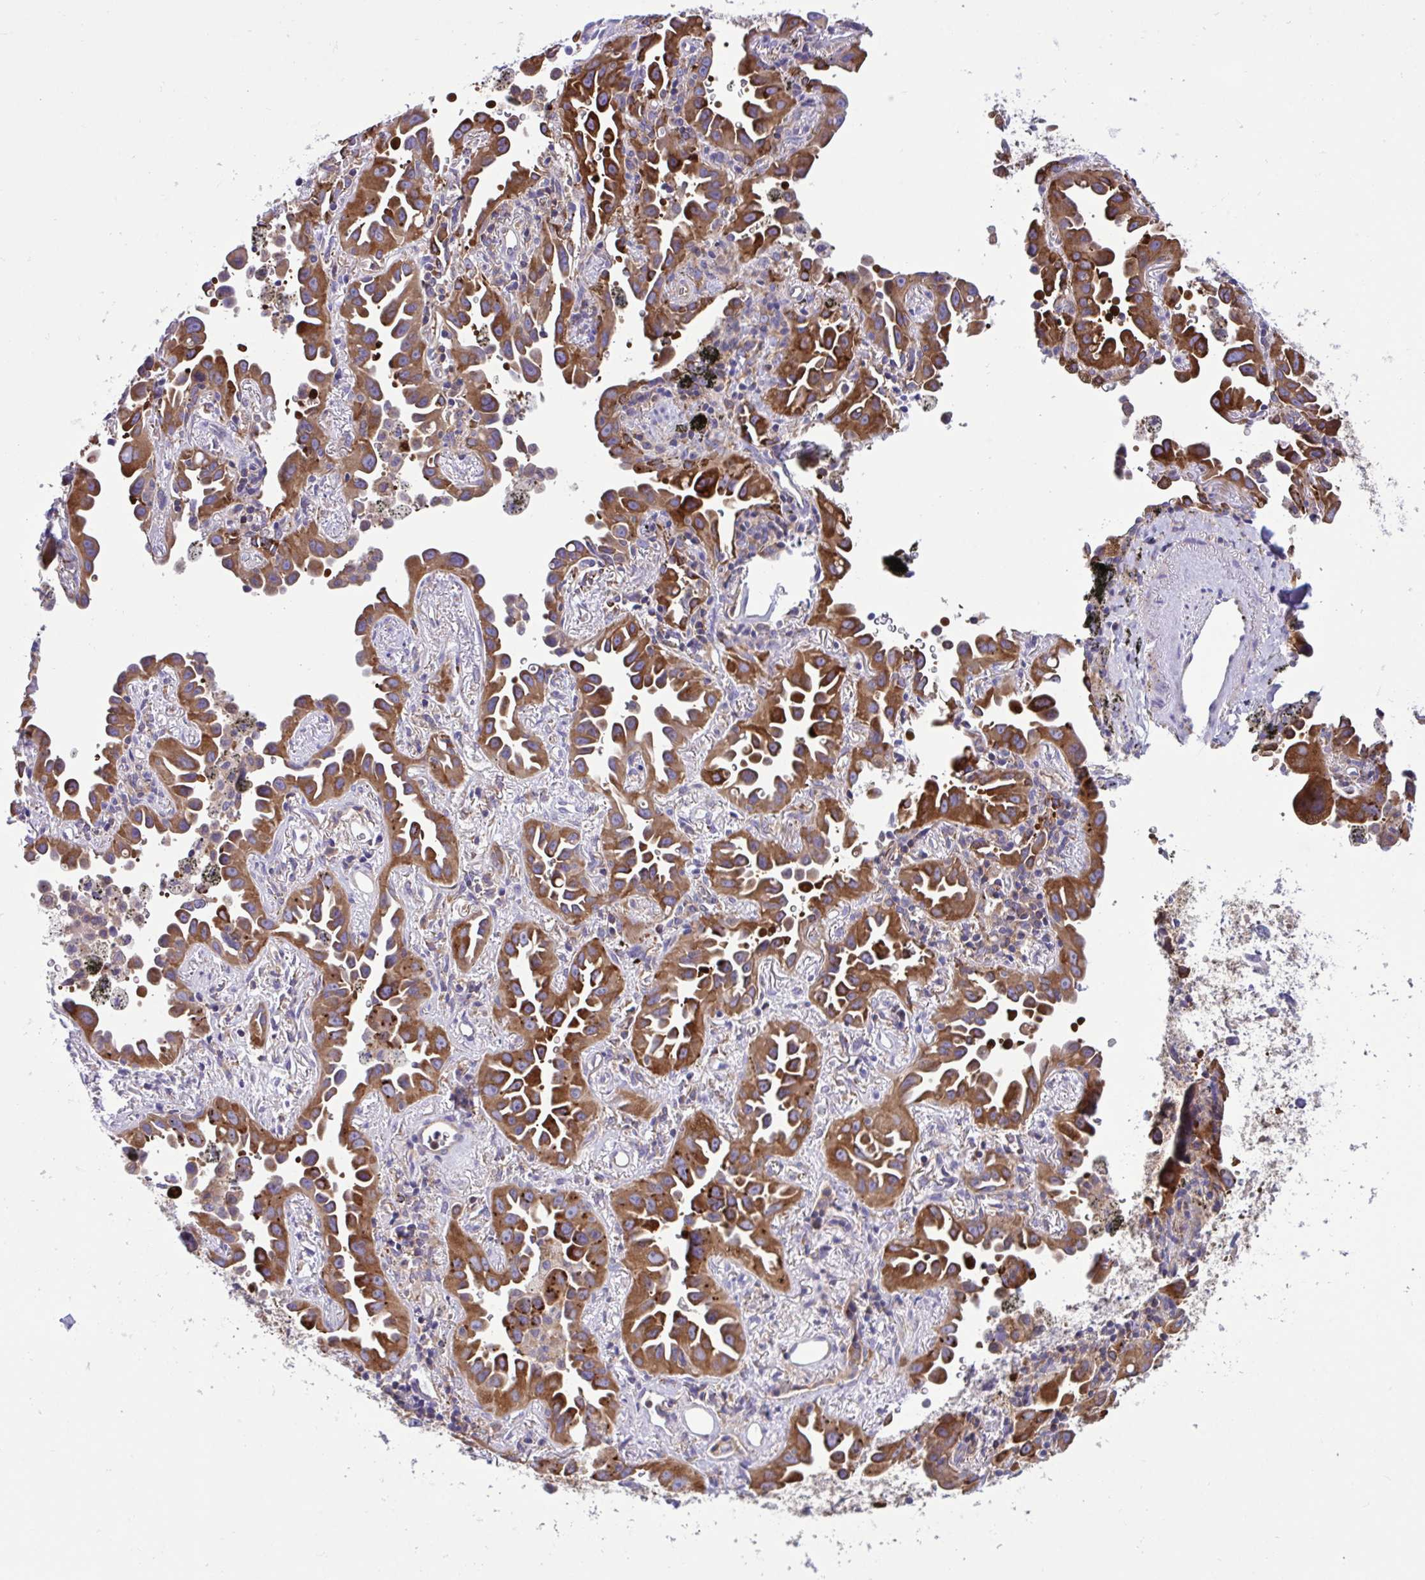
{"staining": {"intensity": "strong", "quantity": ">75%", "location": "cytoplasmic/membranous"}, "tissue": "lung cancer", "cell_type": "Tumor cells", "image_type": "cancer", "snomed": [{"axis": "morphology", "description": "Adenocarcinoma, NOS"}, {"axis": "topography", "description": "Lung"}], "caption": "Immunohistochemistry (IHC) image of human lung cancer (adenocarcinoma) stained for a protein (brown), which demonstrates high levels of strong cytoplasmic/membranous positivity in about >75% of tumor cells.", "gene": "OR51M1", "patient": {"sex": "male", "age": 68}}